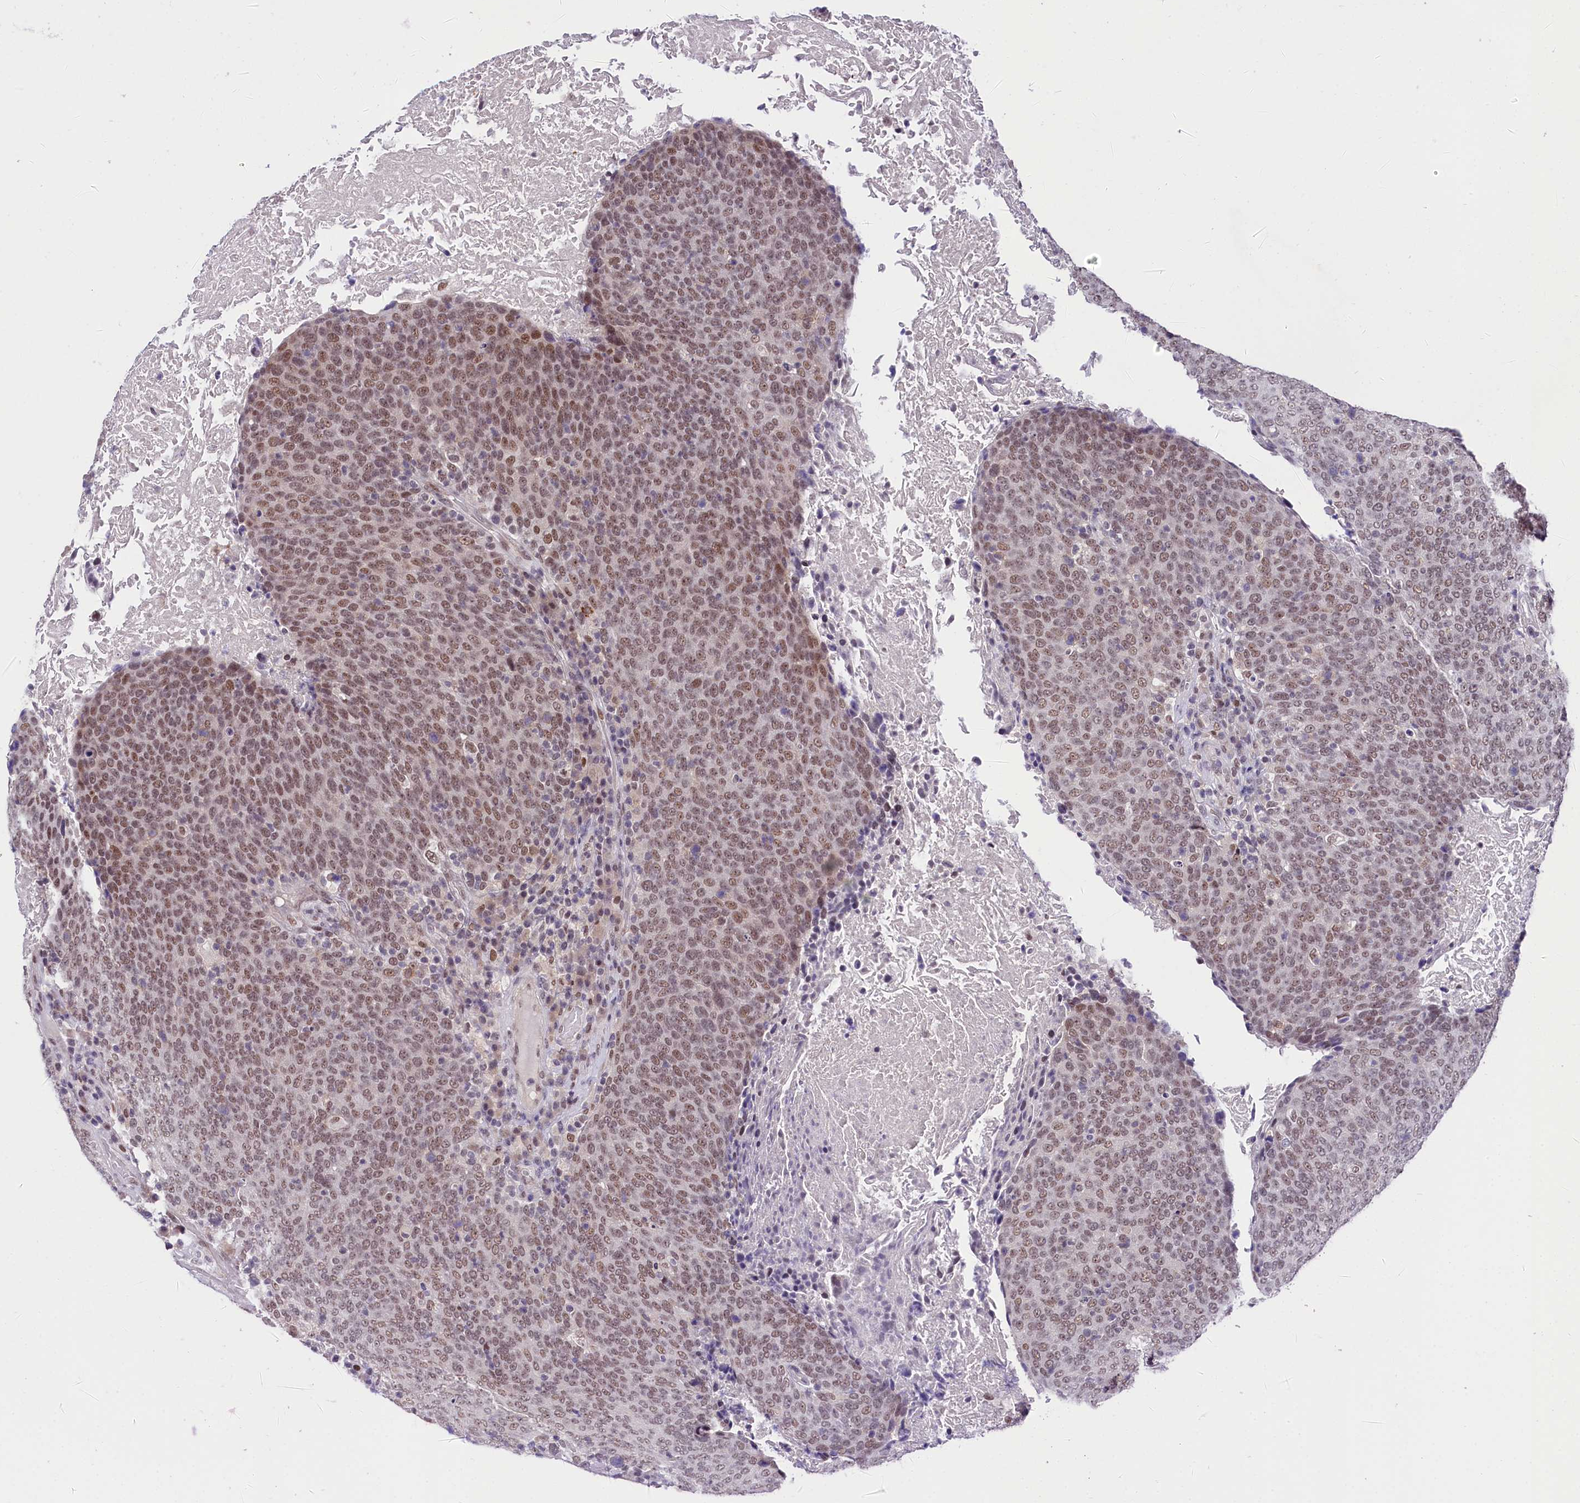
{"staining": {"intensity": "moderate", "quantity": ">75%", "location": "nuclear"}, "tissue": "head and neck cancer", "cell_type": "Tumor cells", "image_type": "cancer", "snomed": [{"axis": "morphology", "description": "Squamous cell carcinoma, NOS"}, {"axis": "morphology", "description": "Squamous cell carcinoma, metastatic, NOS"}, {"axis": "topography", "description": "Lymph node"}, {"axis": "topography", "description": "Head-Neck"}], "caption": "An IHC photomicrograph of tumor tissue is shown. Protein staining in brown labels moderate nuclear positivity in head and neck cancer within tumor cells. The staining was performed using DAB (3,3'-diaminobenzidine), with brown indicating positive protein expression. Nuclei are stained blue with hematoxylin.", "gene": "SCAF11", "patient": {"sex": "male", "age": 62}}